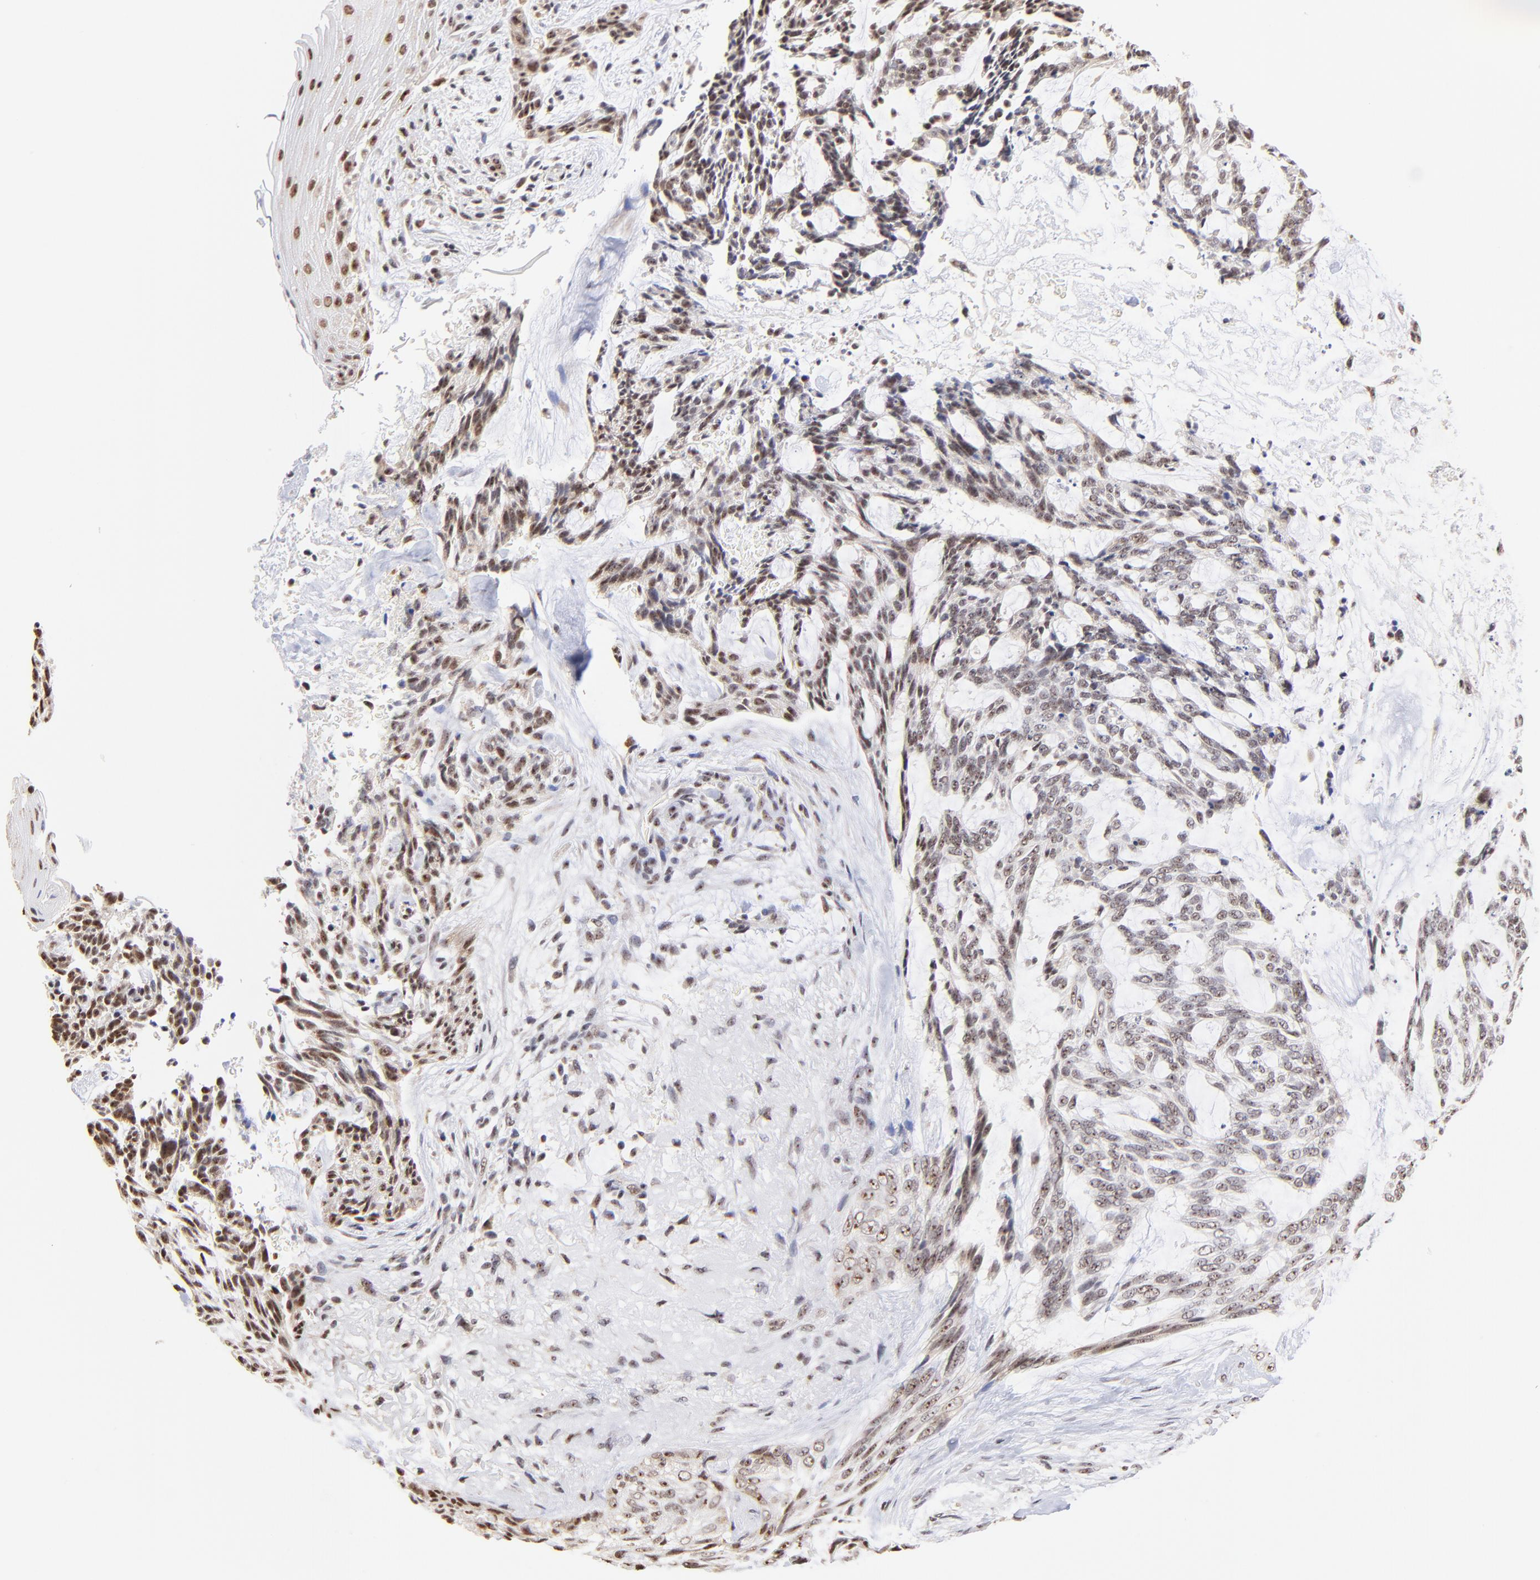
{"staining": {"intensity": "weak", "quantity": ">75%", "location": "nuclear"}, "tissue": "skin cancer", "cell_type": "Tumor cells", "image_type": "cancer", "snomed": [{"axis": "morphology", "description": "Normal tissue, NOS"}, {"axis": "morphology", "description": "Basal cell carcinoma"}, {"axis": "topography", "description": "Skin"}], "caption": "Immunohistochemical staining of human basal cell carcinoma (skin) exhibits low levels of weak nuclear expression in about >75% of tumor cells.", "gene": "ZNF670", "patient": {"sex": "female", "age": 71}}